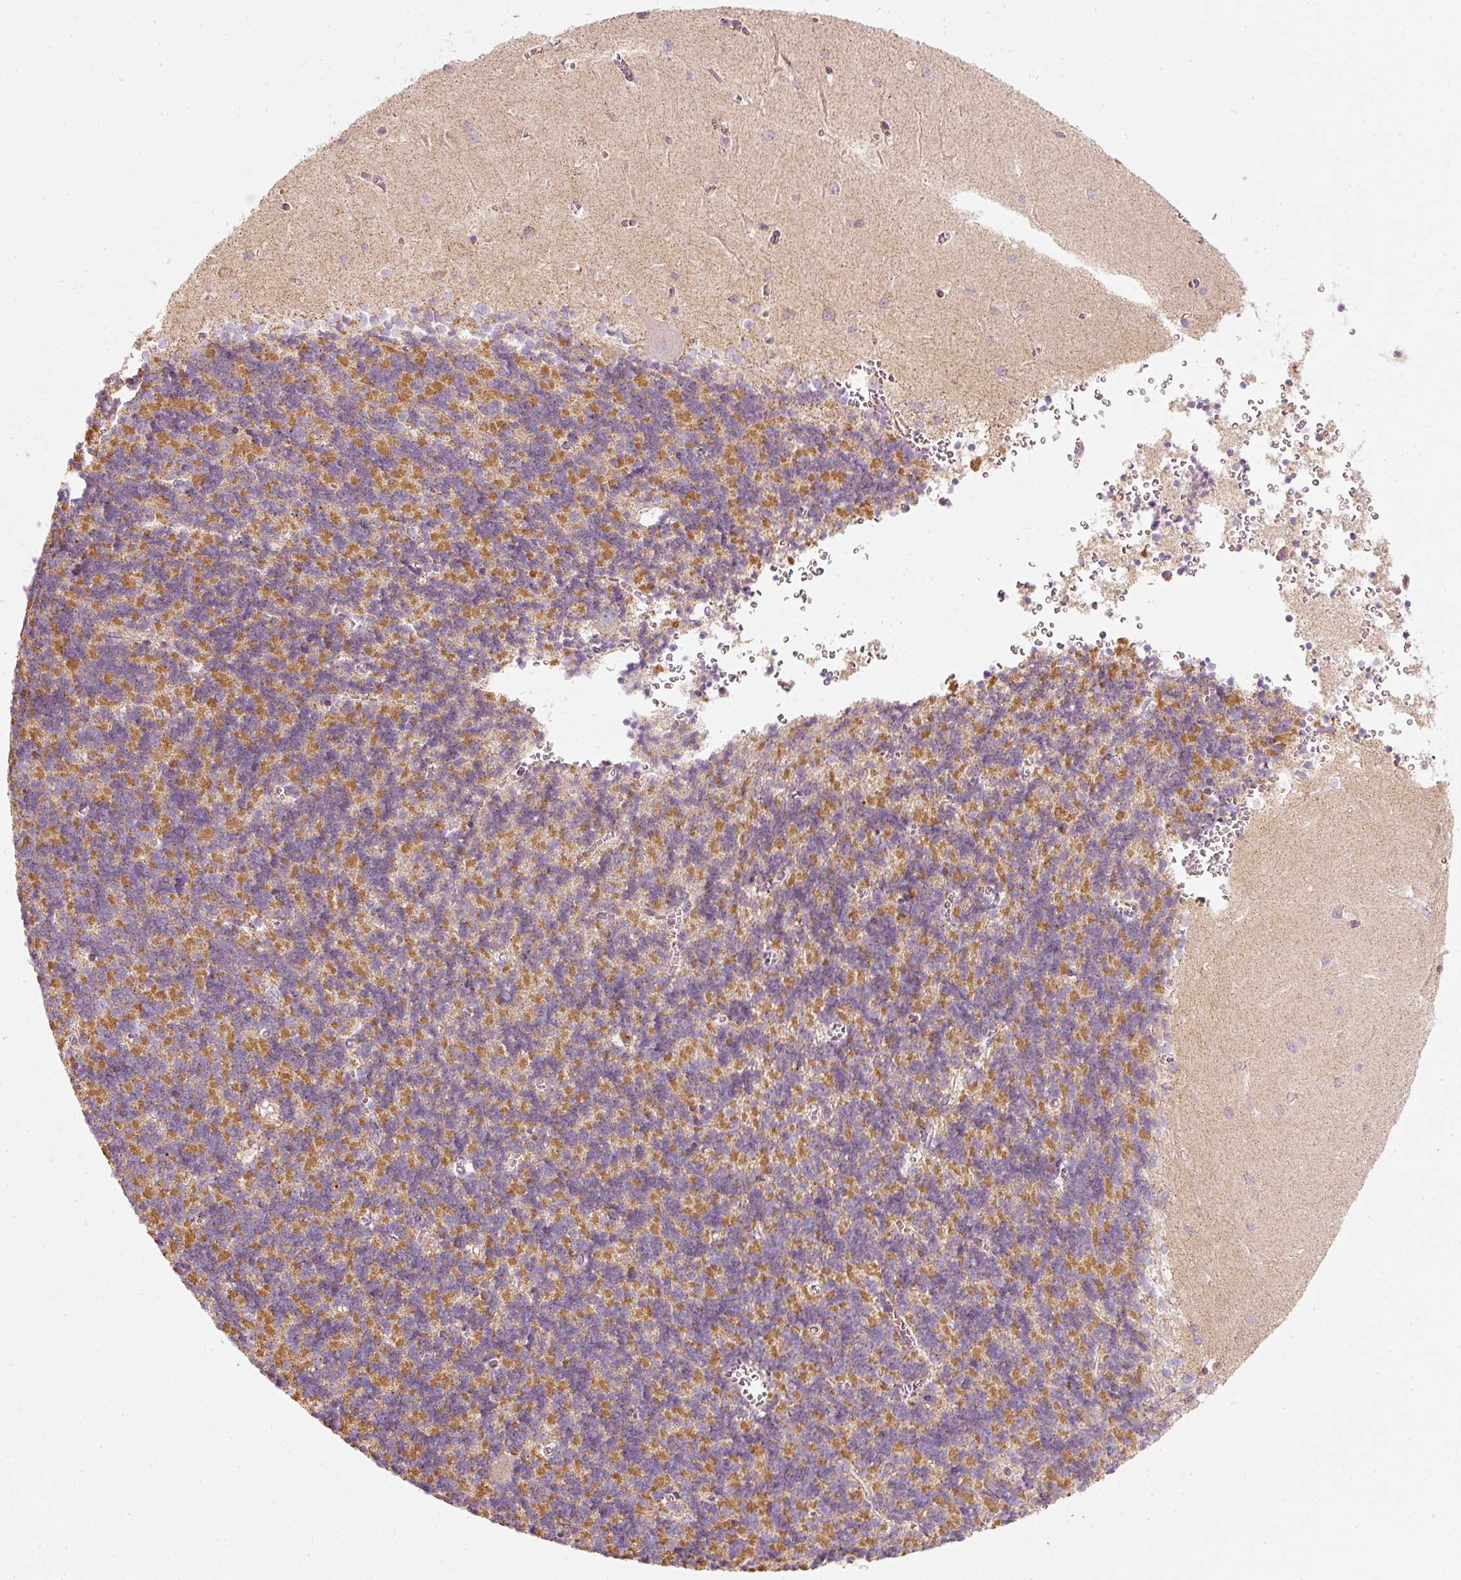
{"staining": {"intensity": "moderate", "quantity": "25%-75%", "location": "cytoplasmic/membranous"}, "tissue": "cerebellum", "cell_type": "Cells in granular layer", "image_type": "normal", "snomed": [{"axis": "morphology", "description": "Normal tissue, NOS"}, {"axis": "topography", "description": "Cerebellum"}], "caption": "Moderate cytoplasmic/membranous protein staining is identified in about 25%-75% of cells in granular layer in cerebellum. (DAB (3,3'-diaminobenzidine) IHC with brightfield microscopy, high magnification).", "gene": "DUT", "patient": {"sex": "male", "age": 37}}